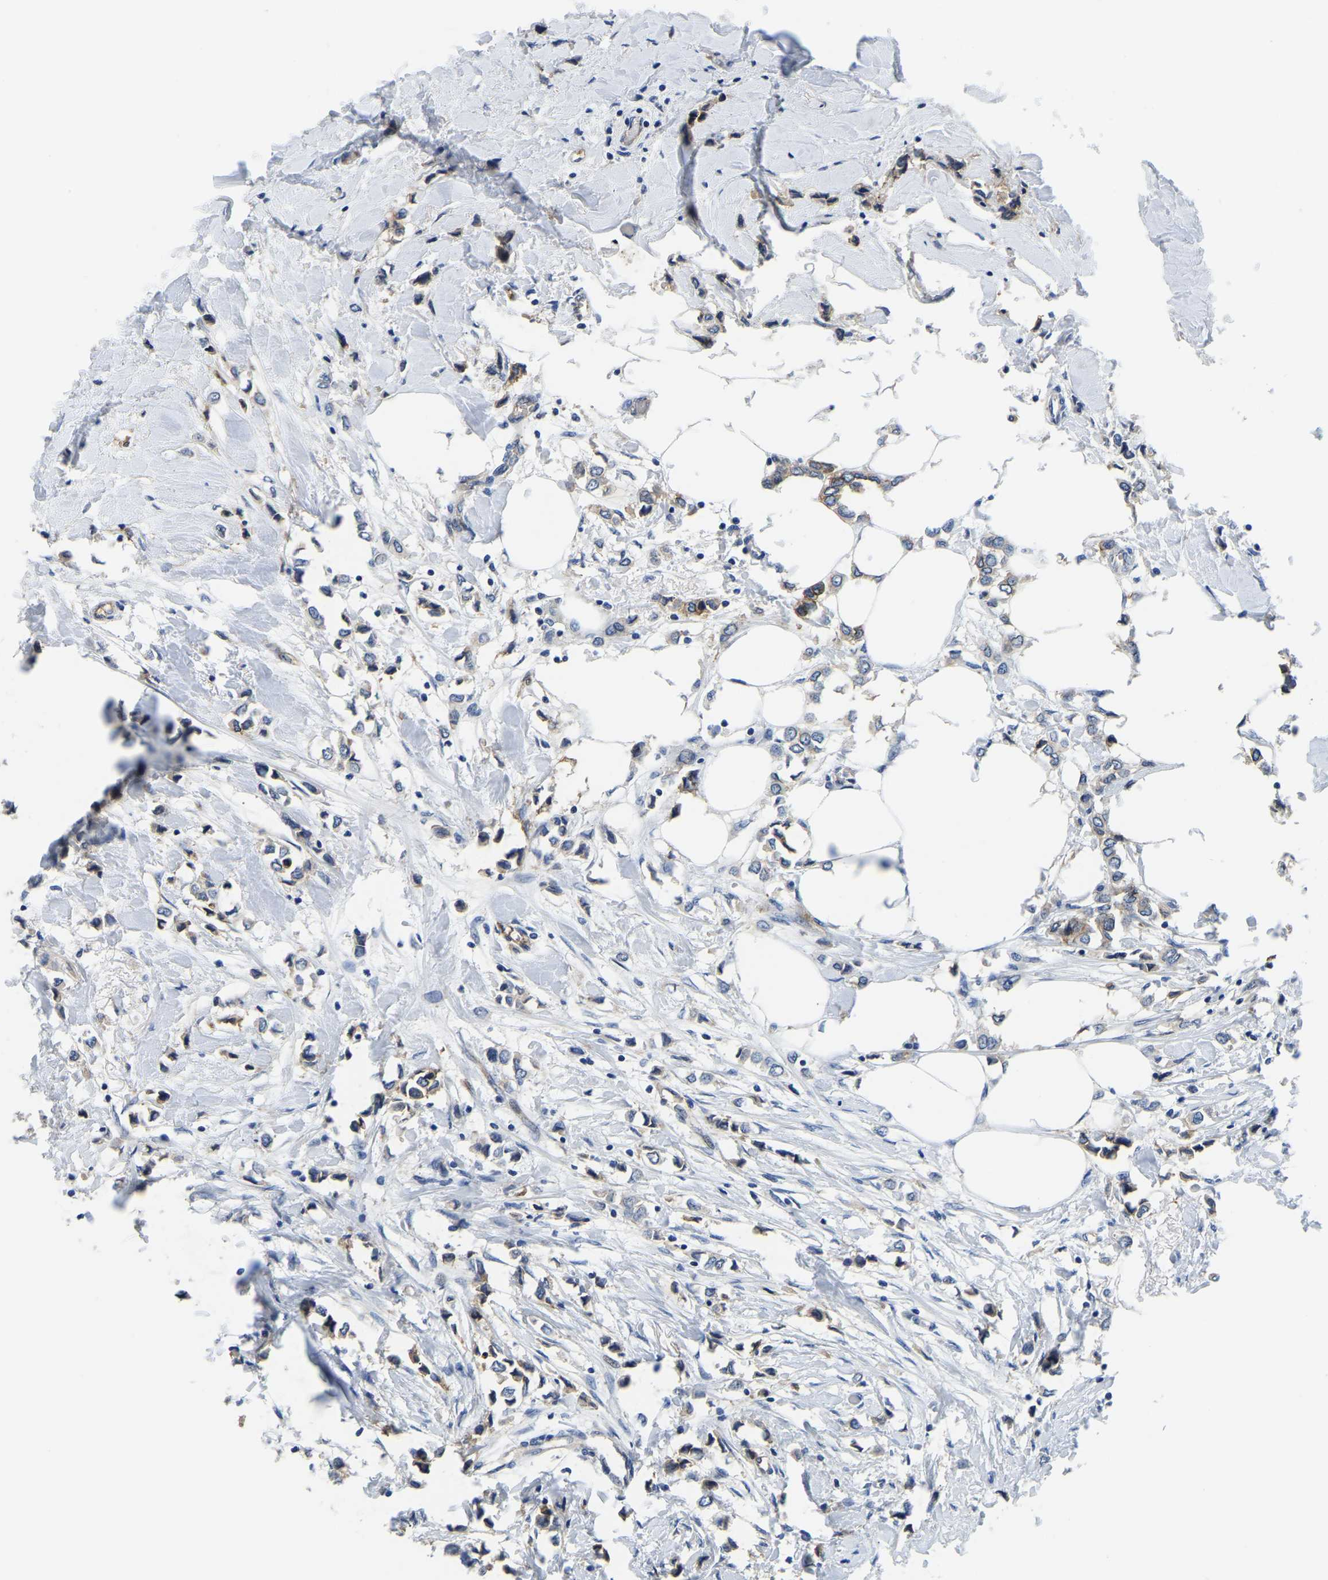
{"staining": {"intensity": "moderate", "quantity": "<25%", "location": "cytoplasmic/membranous"}, "tissue": "breast cancer", "cell_type": "Tumor cells", "image_type": "cancer", "snomed": [{"axis": "morphology", "description": "Lobular carcinoma"}, {"axis": "topography", "description": "Breast"}], "caption": "About <25% of tumor cells in human lobular carcinoma (breast) reveal moderate cytoplasmic/membranous protein expression as visualized by brown immunohistochemical staining.", "gene": "ITGA2", "patient": {"sex": "female", "age": 51}}